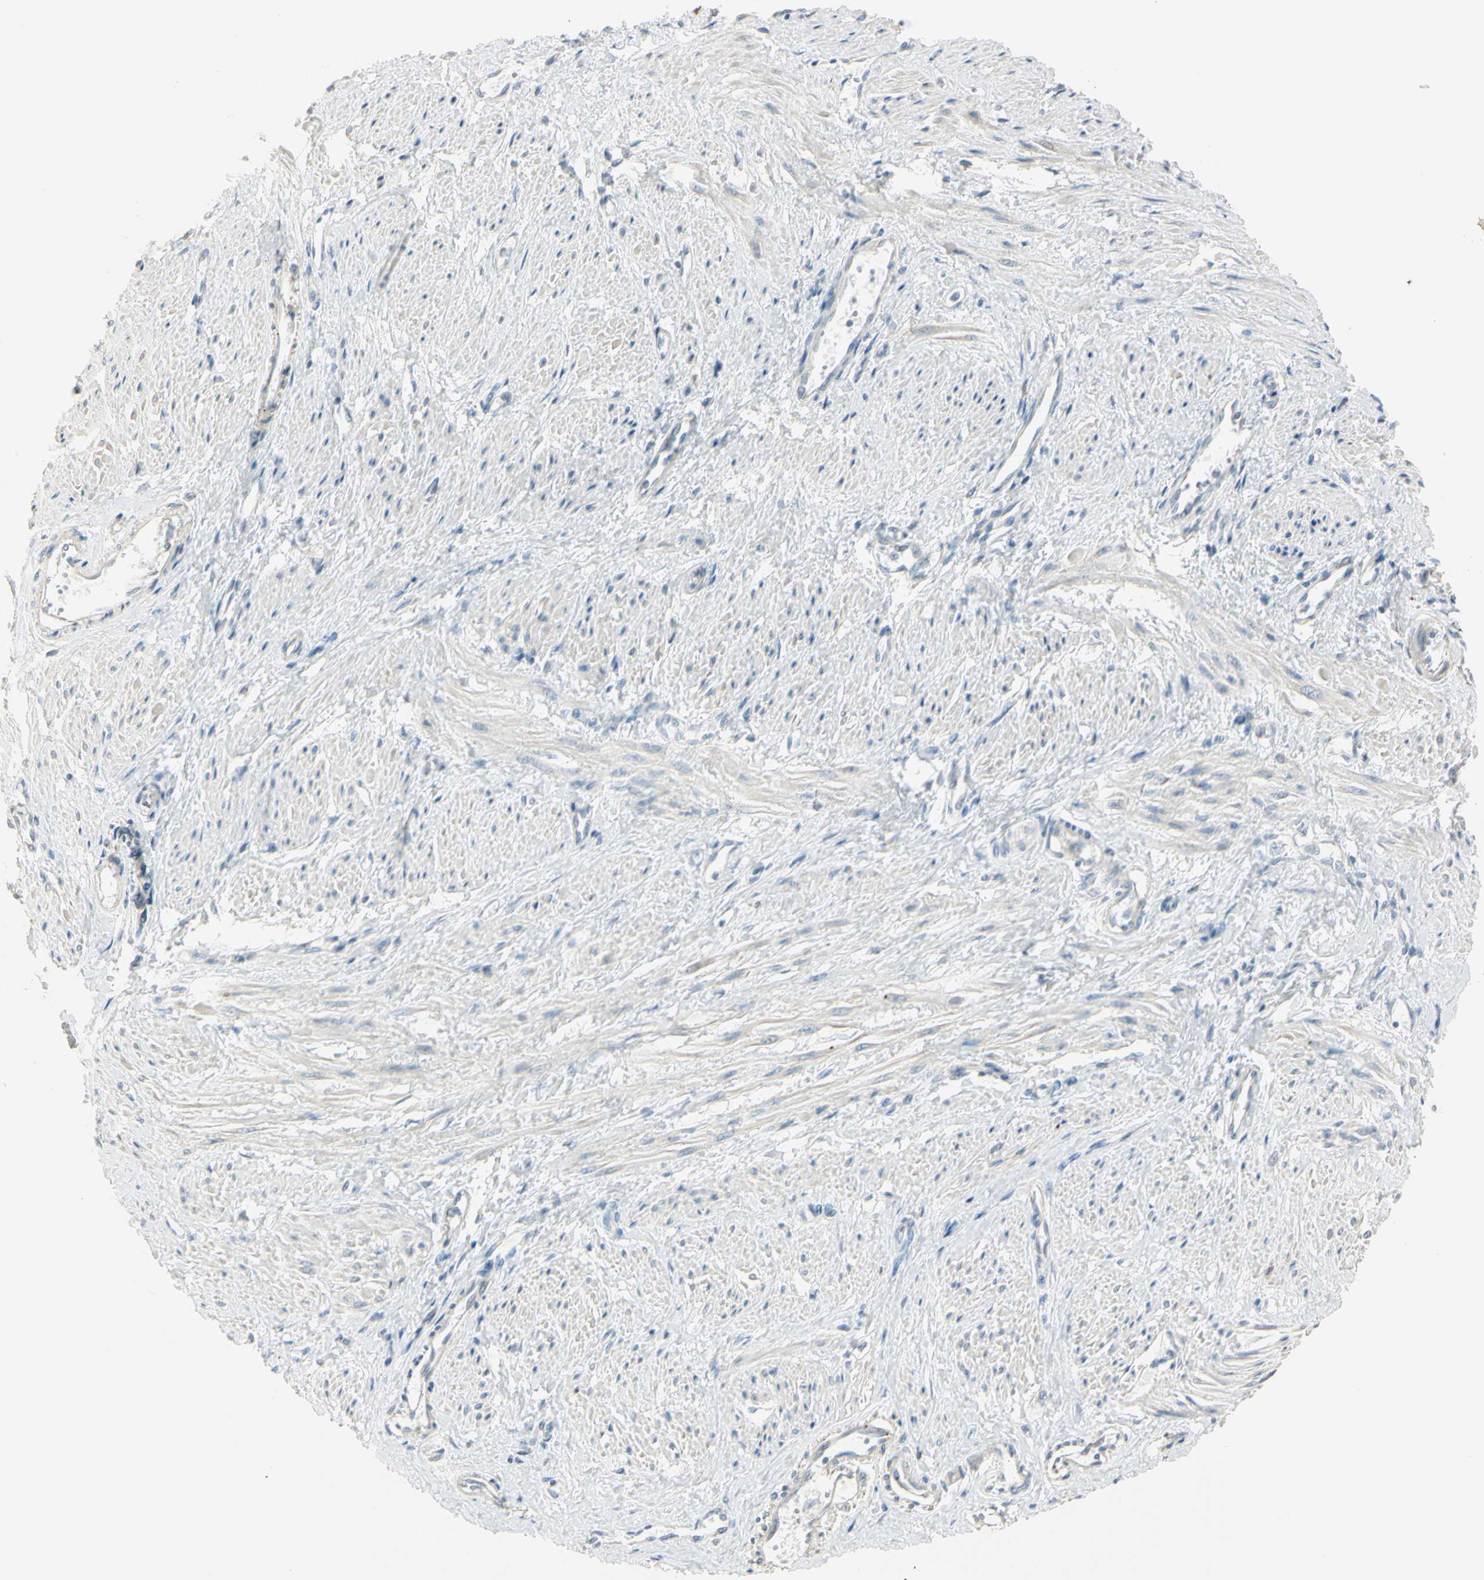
{"staining": {"intensity": "weak", "quantity": "25%-75%", "location": "cytoplasmic/membranous"}, "tissue": "smooth muscle", "cell_type": "Smooth muscle cells", "image_type": "normal", "snomed": [{"axis": "morphology", "description": "Normal tissue, NOS"}, {"axis": "topography", "description": "Smooth muscle"}, {"axis": "topography", "description": "Uterus"}], "caption": "Immunohistochemical staining of normal human smooth muscle exhibits 25%-75% levels of weak cytoplasmic/membranous protein positivity in approximately 25%-75% of smooth muscle cells. (DAB IHC, brown staining for protein, blue staining for nuclei).", "gene": "ANGPTL1", "patient": {"sex": "female", "age": 39}}